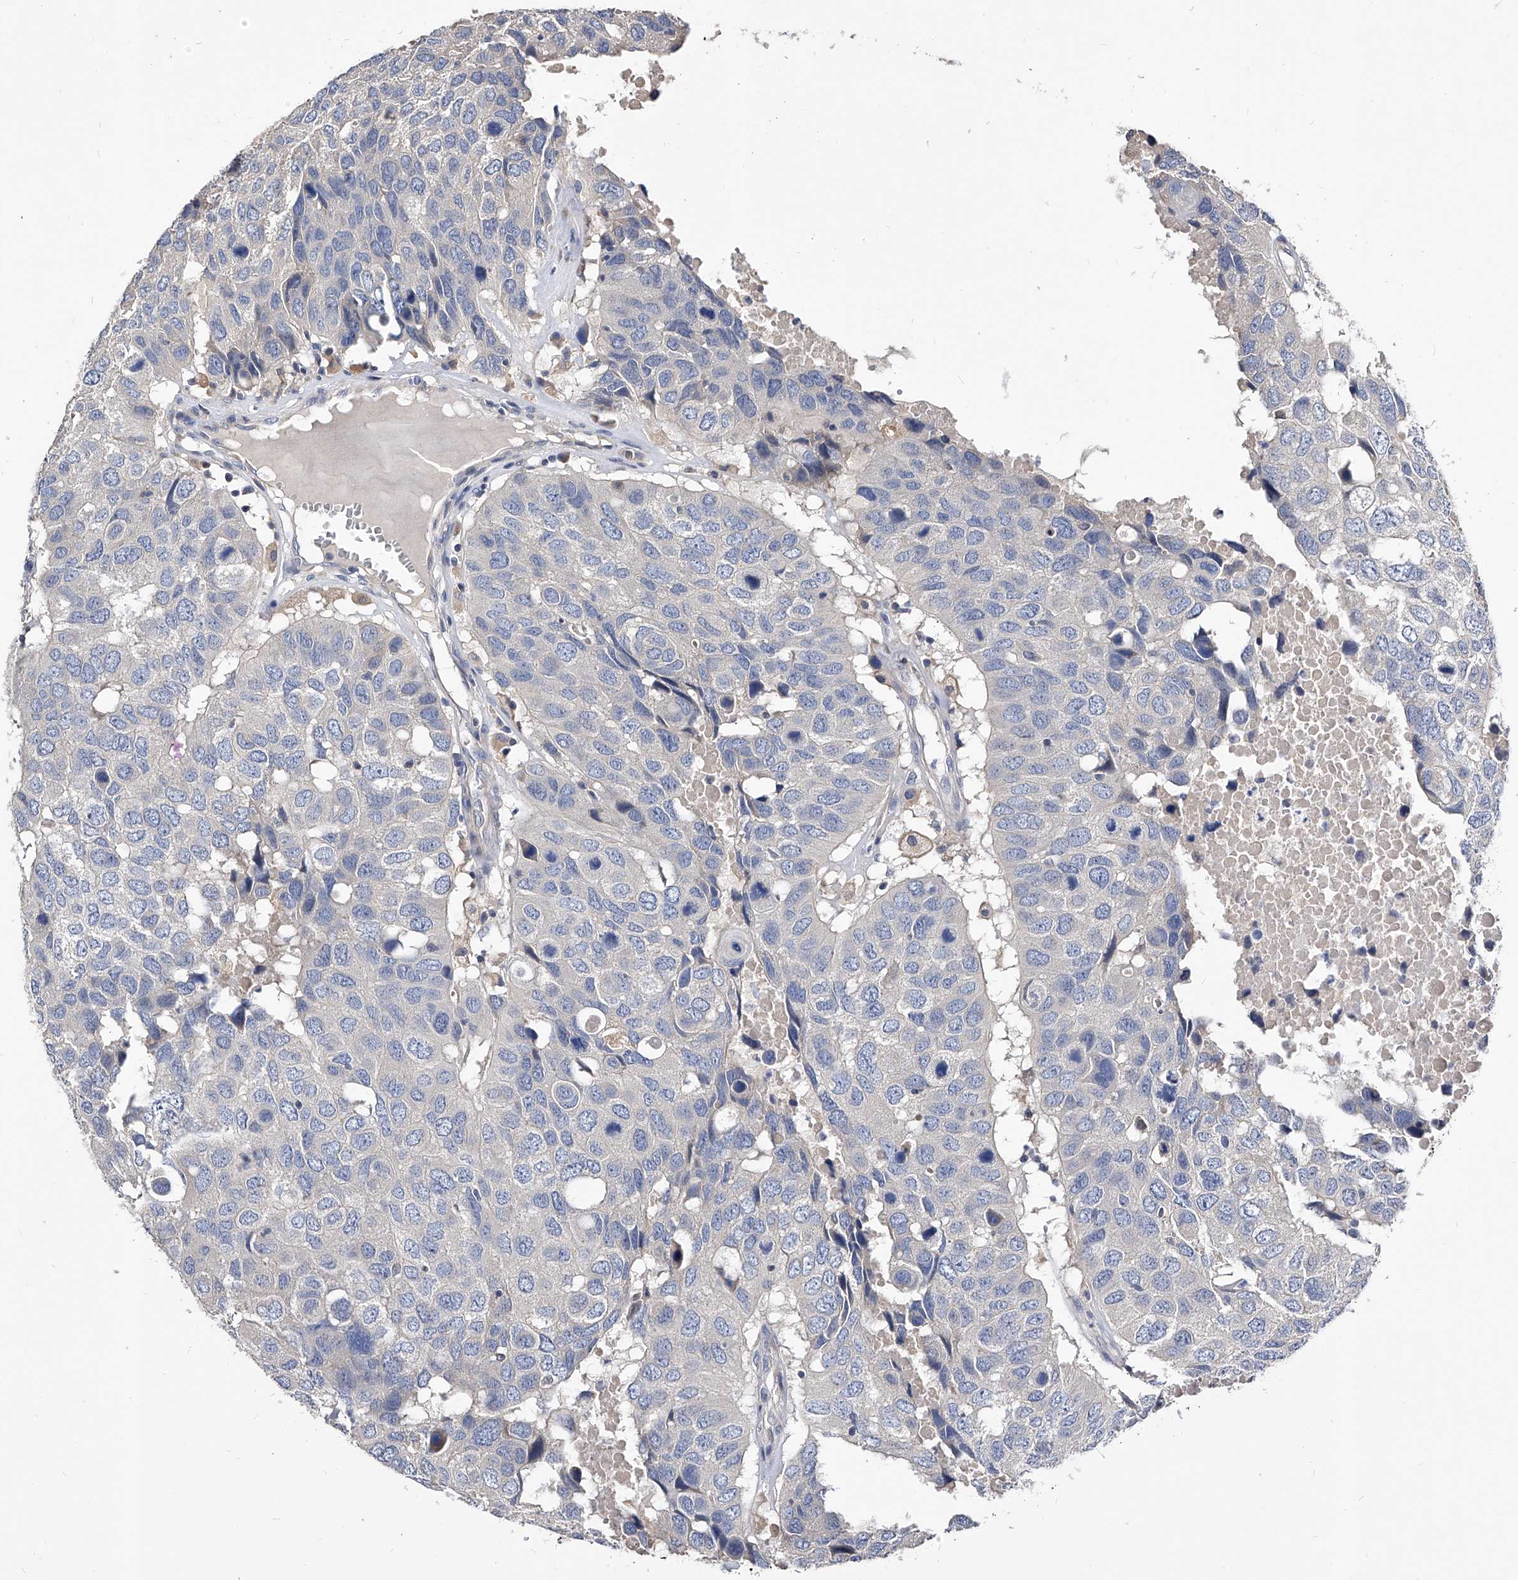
{"staining": {"intensity": "negative", "quantity": "none", "location": "none"}, "tissue": "head and neck cancer", "cell_type": "Tumor cells", "image_type": "cancer", "snomed": [{"axis": "morphology", "description": "Squamous cell carcinoma, NOS"}, {"axis": "topography", "description": "Head-Neck"}], "caption": "Human head and neck squamous cell carcinoma stained for a protein using IHC shows no expression in tumor cells.", "gene": "ARL4C", "patient": {"sex": "male", "age": 66}}